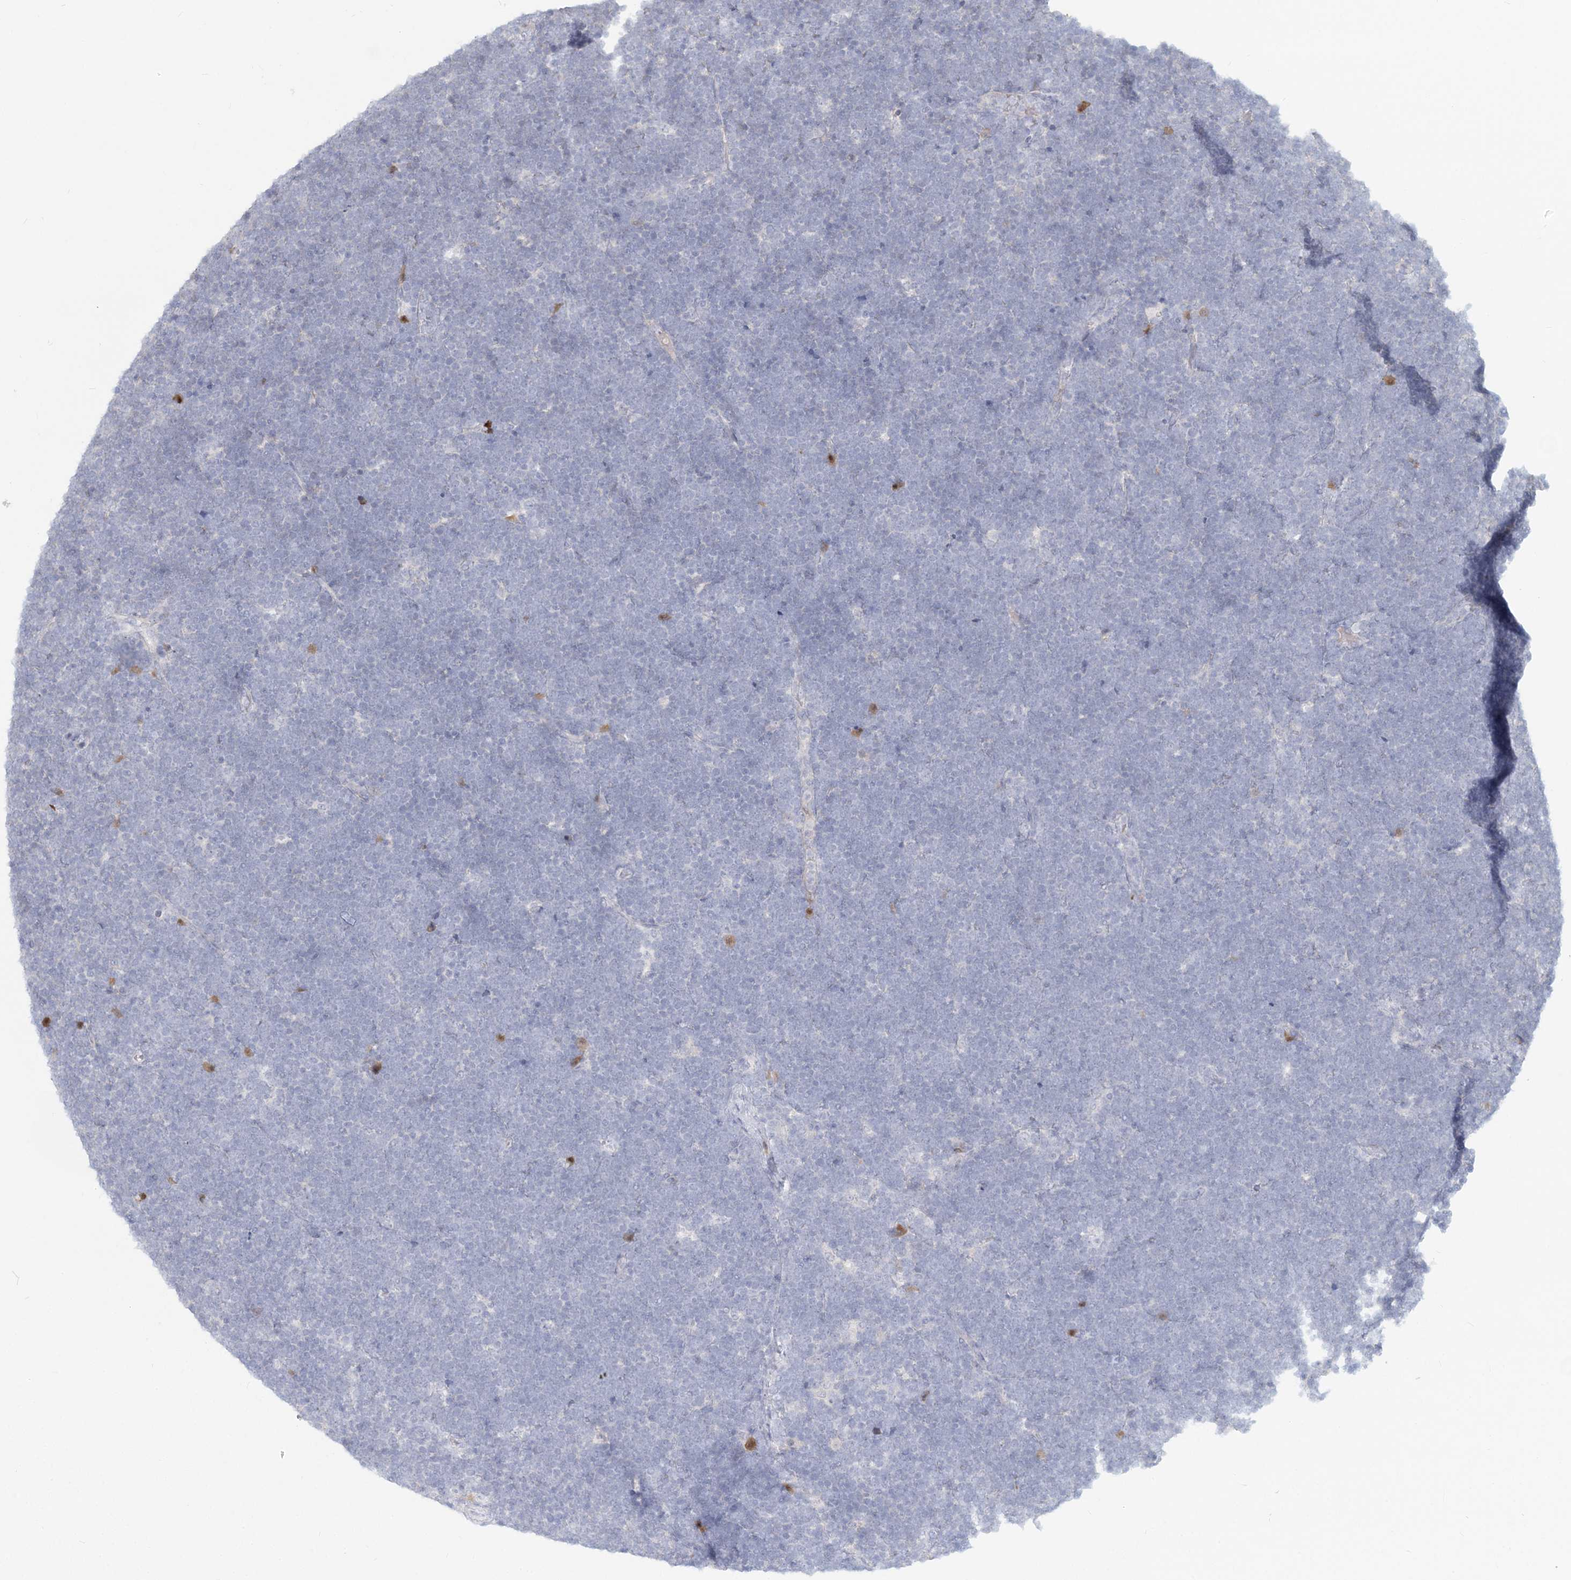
{"staining": {"intensity": "negative", "quantity": "none", "location": "none"}, "tissue": "lymphoma", "cell_type": "Tumor cells", "image_type": "cancer", "snomed": [{"axis": "morphology", "description": "Malignant lymphoma, non-Hodgkin's type, High grade"}, {"axis": "topography", "description": "Lymph node"}], "caption": "Tumor cells show no significant staining in lymphoma. (Brightfield microscopy of DAB (3,3'-diaminobenzidine) immunohistochemistry at high magnification).", "gene": "GMPPA", "patient": {"sex": "male", "age": 13}}